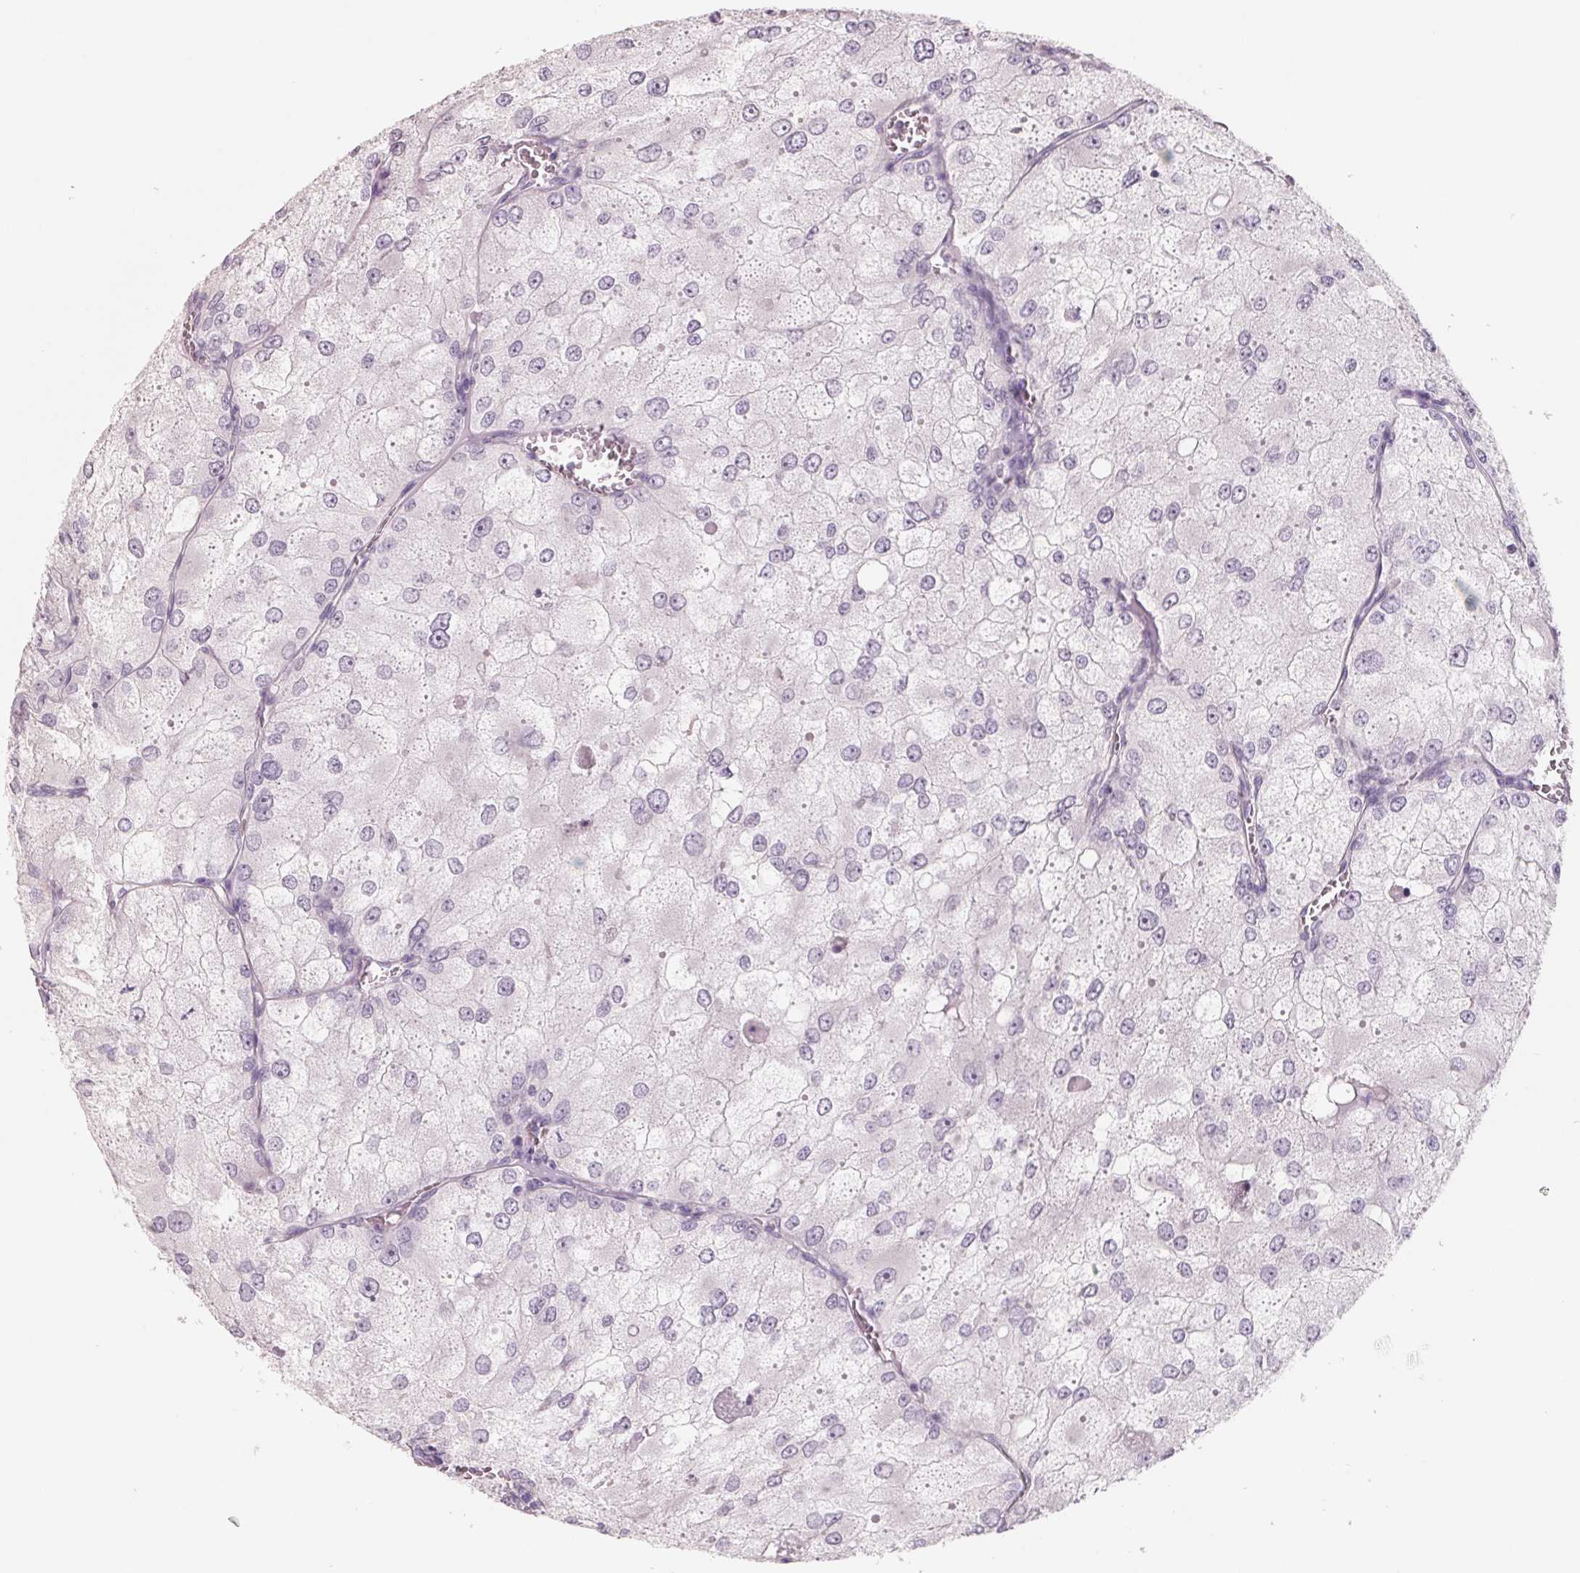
{"staining": {"intensity": "negative", "quantity": "none", "location": "none"}, "tissue": "renal cancer", "cell_type": "Tumor cells", "image_type": "cancer", "snomed": [{"axis": "morphology", "description": "Adenocarcinoma, NOS"}, {"axis": "topography", "description": "Kidney"}], "caption": "Tumor cells are negative for protein expression in human adenocarcinoma (renal). (Immunohistochemistry (ihc), brightfield microscopy, high magnification).", "gene": "FTCD", "patient": {"sex": "female", "age": 70}}